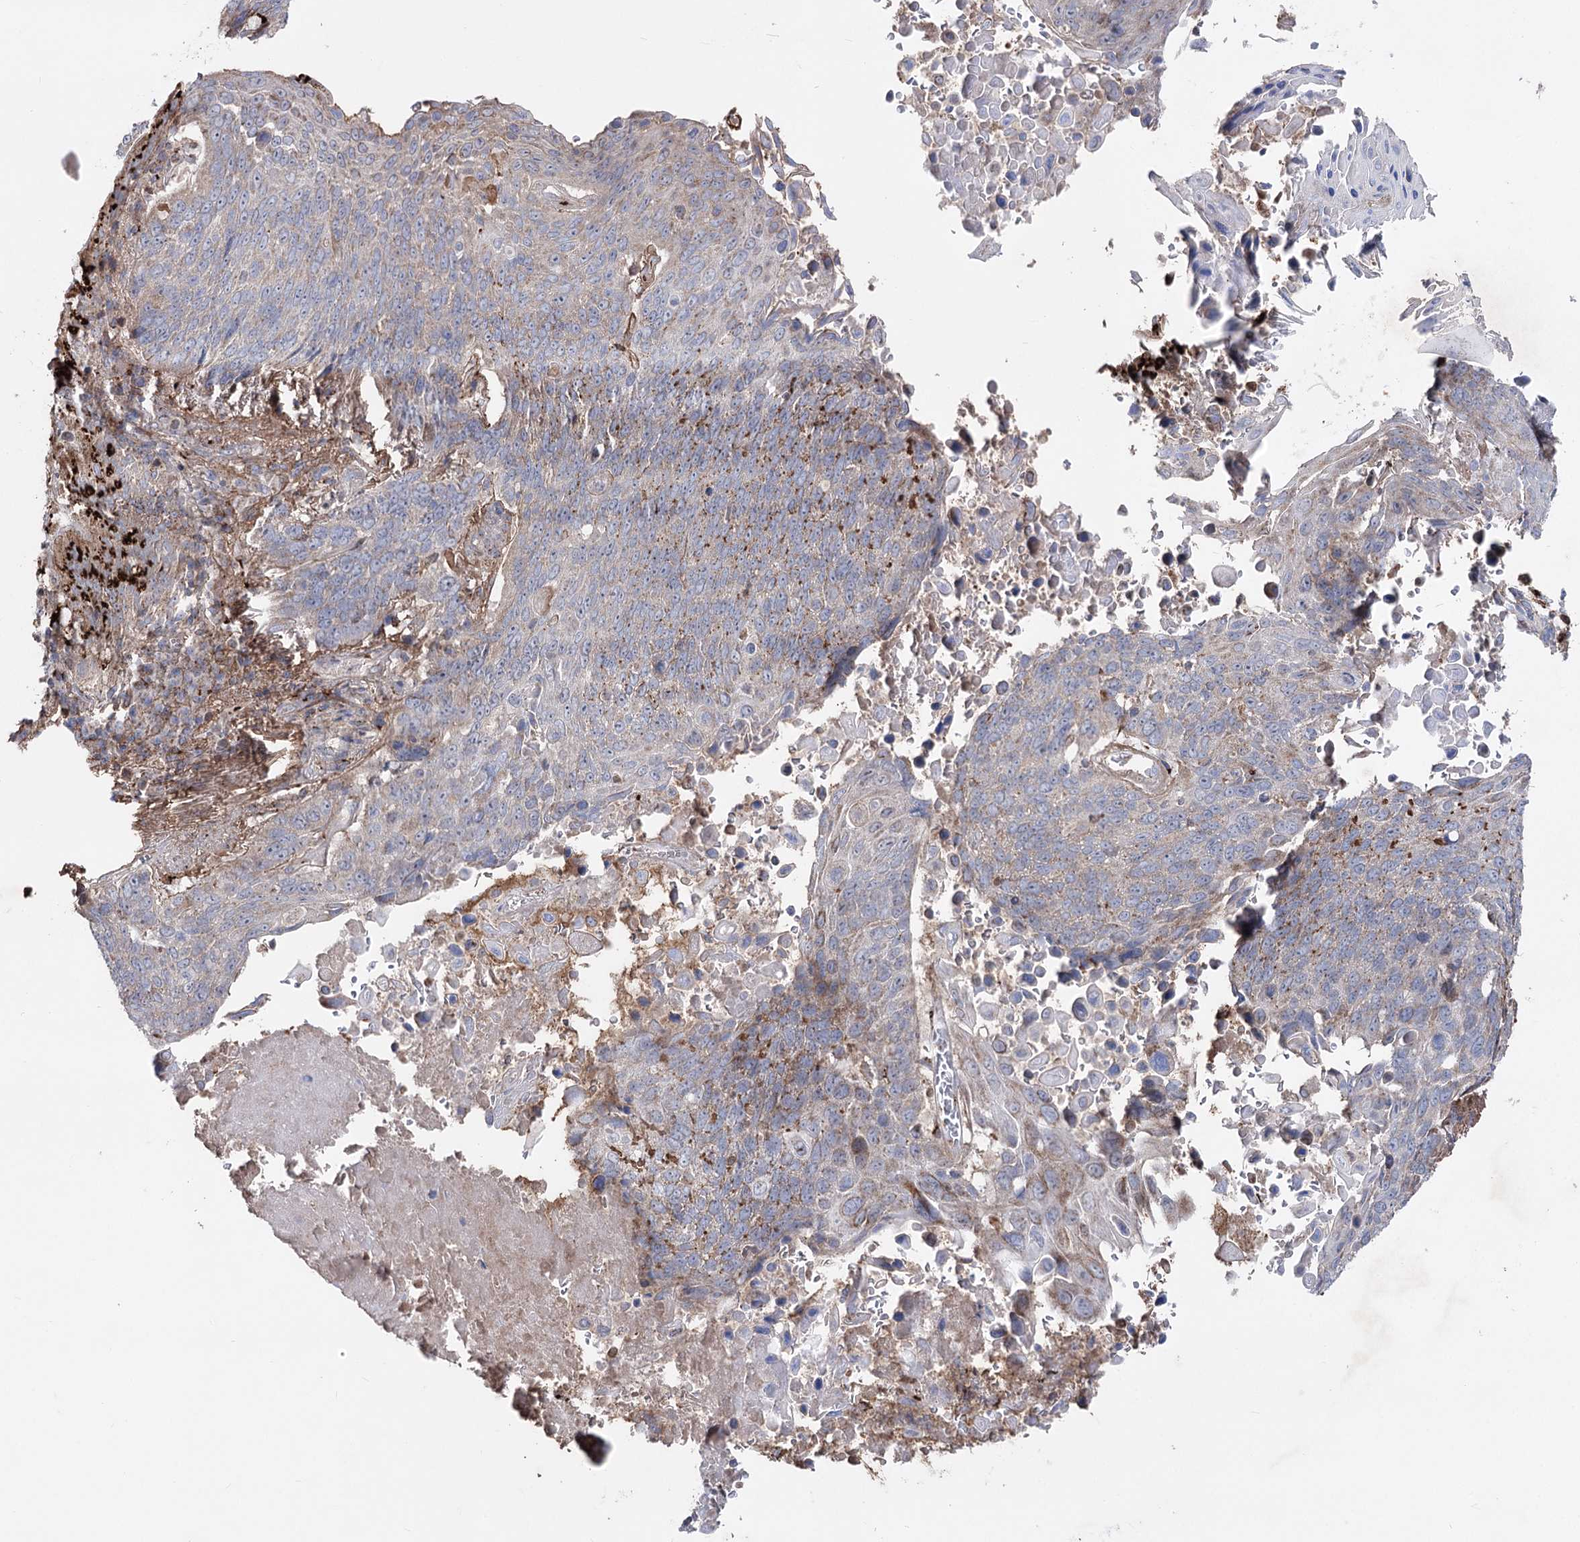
{"staining": {"intensity": "strong", "quantity": "<25%", "location": "cytoplasmic/membranous"}, "tissue": "lung cancer", "cell_type": "Tumor cells", "image_type": "cancer", "snomed": [{"axis": "morphology", "description": "Squamous cell carcinoma, NOS"}, {"axis": "topography", "description": "Lung"}], "caption": "Lung squamous cell carcinoma stained with IHC displays strong cytoplasmic/membranous expression in approximately <25% of tumor cells.", "gene": "ARHGAP20", "patient": {"sex": "male", "age": 66}}